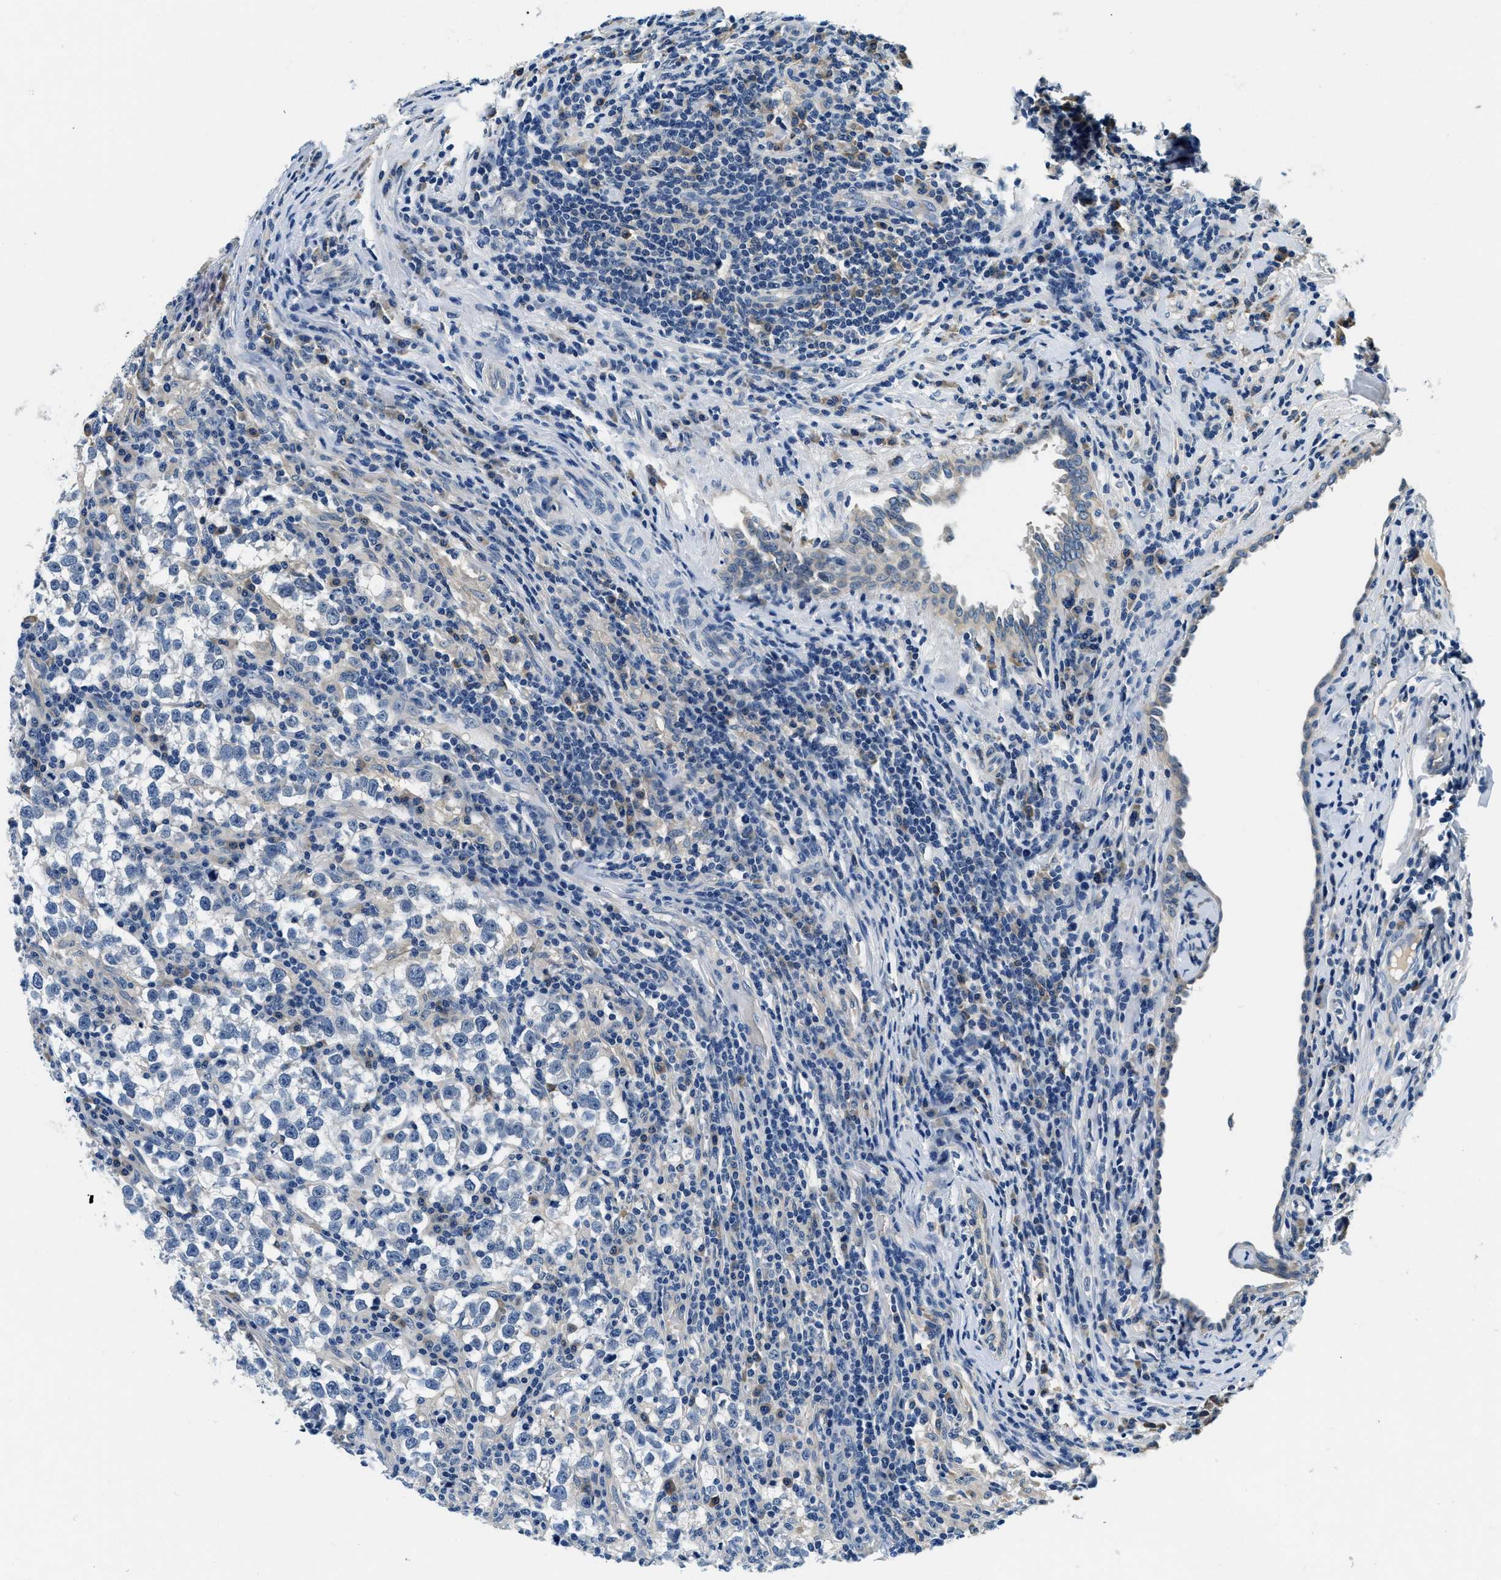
{"staining": {"intensity": "negative", "quantity": "none", "location": "none"}, "tissue": "testis cancer", "cell_type": "Tumor cells", "image_type": "cancer", "snomed": [{"axis": "morphology", "description": "Normal tissue, NOS"}, {"axis": "morphology", "description": "Seminoma, NOS"}, {"axis": "topography", "description": "Testis"}], "caption": "High magnification brightfield microscopy of seminoma (testis) stained with DAB (brown) and counterstained with hematoxylin (blue): tumor cells show no significant staining. The staining was performed using DAB (3,3'-diaminobenzidine) to visualize the protein expression in brown, while the nuclei were stained in blue with hematoxylin (Magnification: 20x).", "gene": "ALDH3A2", "patient": {"sex": "male", "age": 43}}